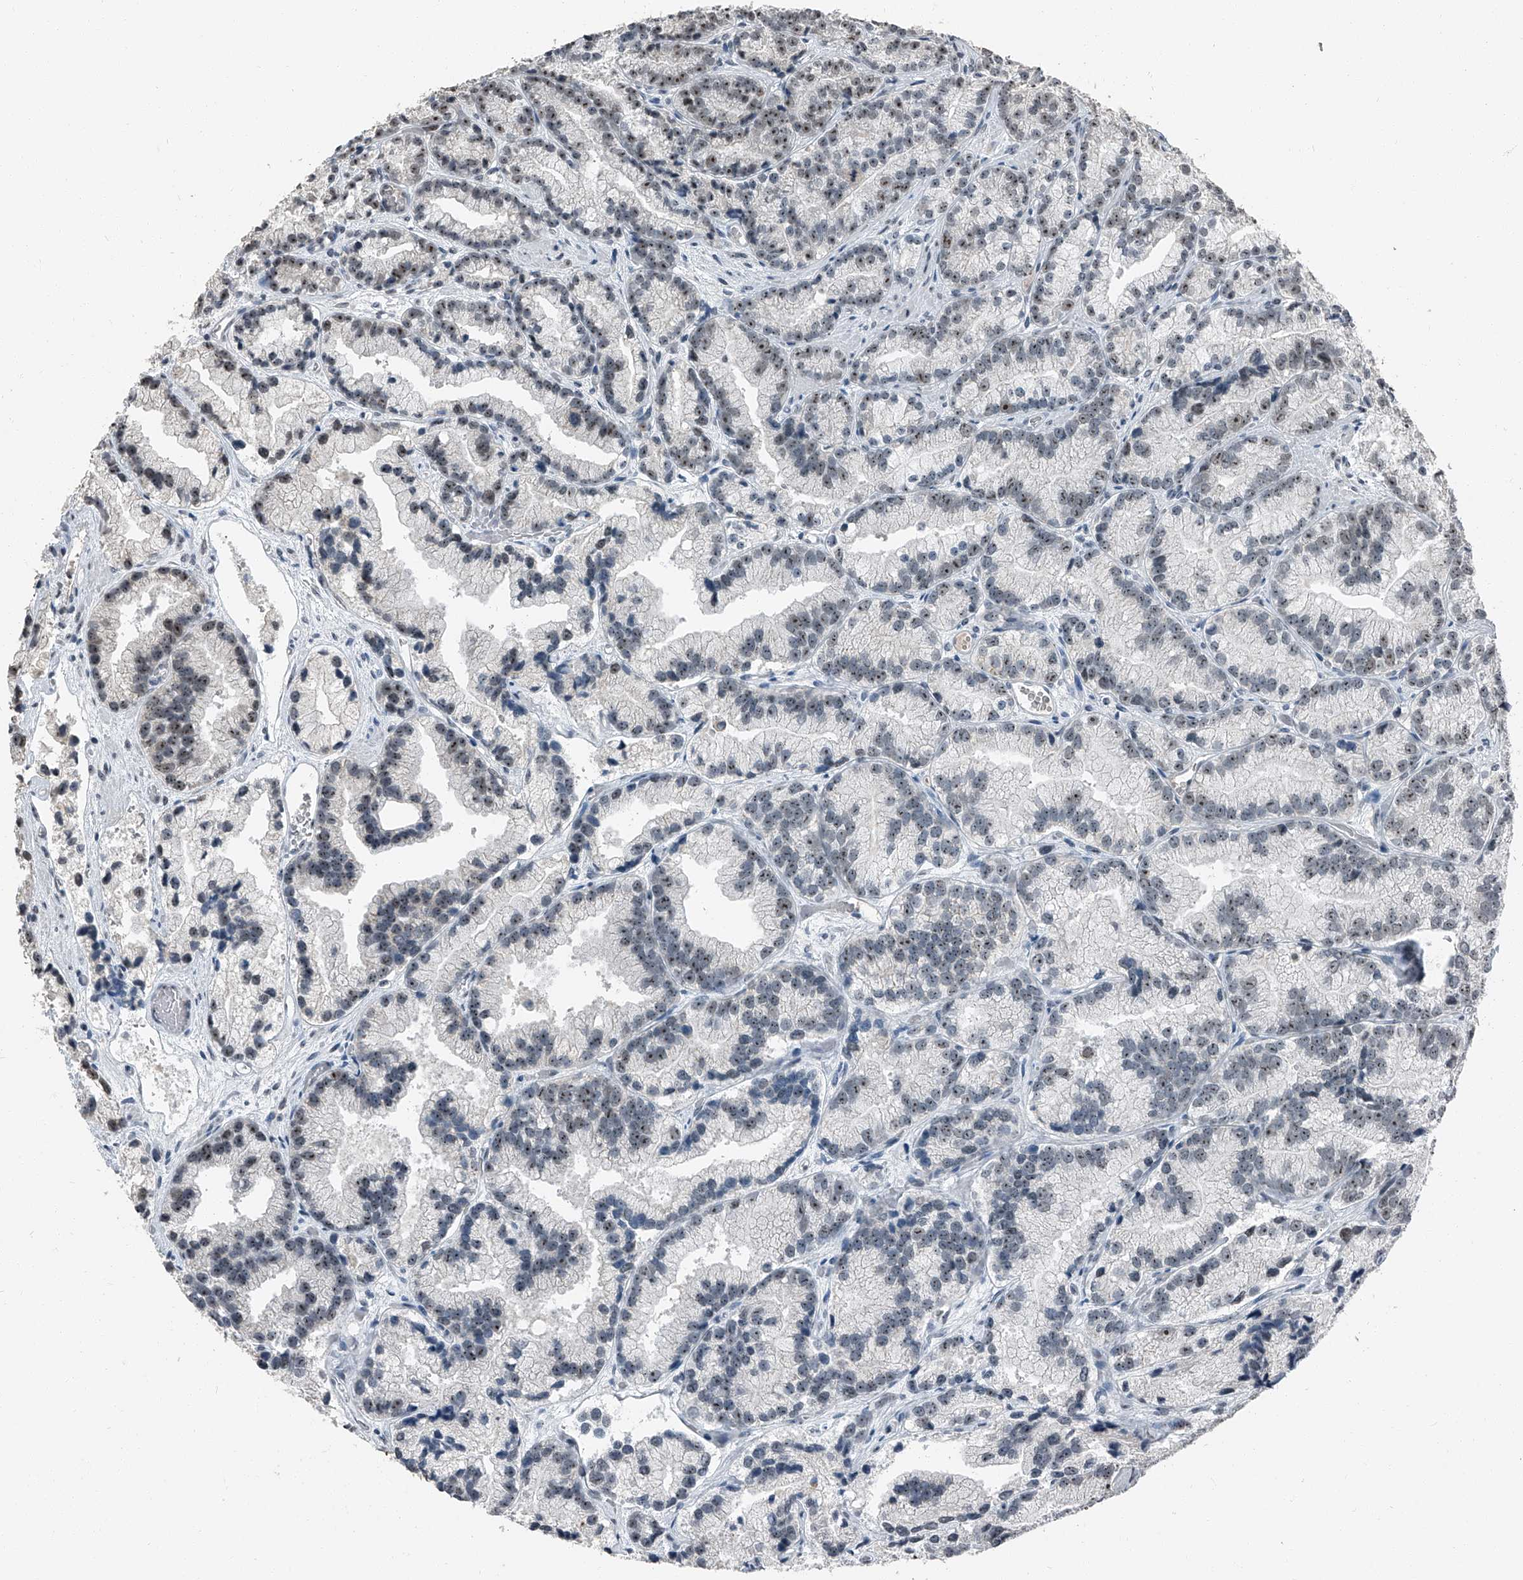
{"staining": {"intensity": "moderate", "quantity": "25%-75%", "location": "nuclear"}, "tissue": "prostate cancer", "cell_type": "Tumor cells", "image_type": "cancer", "snomed": [{"axis": "morphology", "description": "Adenocarcinoma, Low grade"}, {"axis": "topography", "description": "Prostate"}], "caption": "Low-grade adenocarcinoma (prostate) was stained to show a protein in brown. There is medium levels of moderate nuclear expression in approximately 25%-75% of tumor cells.", "gene": "TCOF1", "patient": {"sex": "male", "age": 89}}